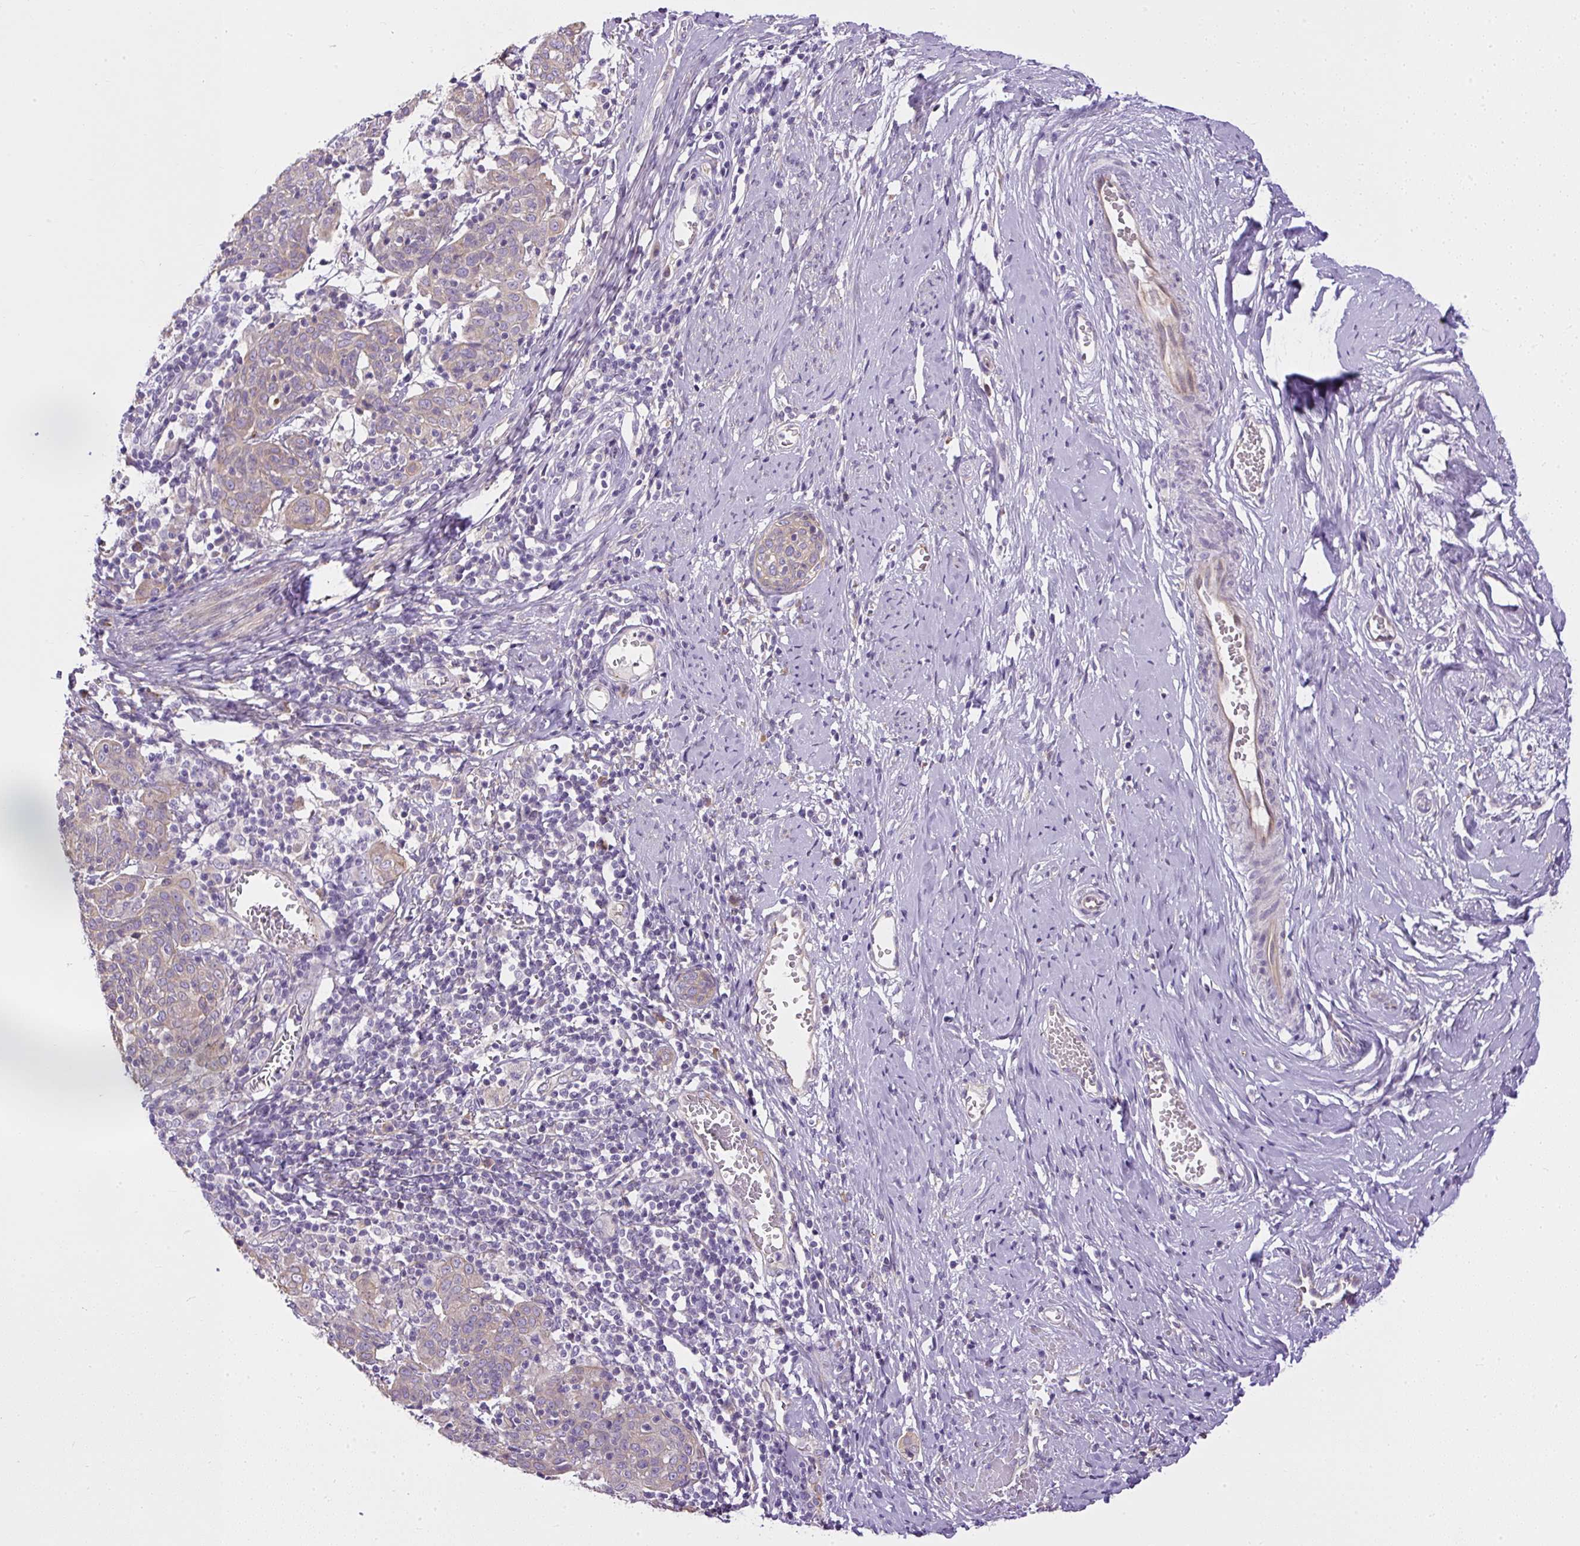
{"staining": {"intensity": "negative", "quantity": "none", "location": "none"}, "tissue": "cervical cancer", "cell_type": "Tumor cells", "image_type": "cancer", "snomed": [{"axis": "morphology", "description": "Squamous cell carcinoma, NOS"}, {"axis": "topography", "description": "Cervix"}], "caption": "There is no significant positivity in tumor cells of cervical cancer (squamous cell carcinoma). (Brightfield microscopy of DAB immunohistochemistry at high magnification).", "gene": "FAM149A", "patient": {"sex": "female", "age": 67}}